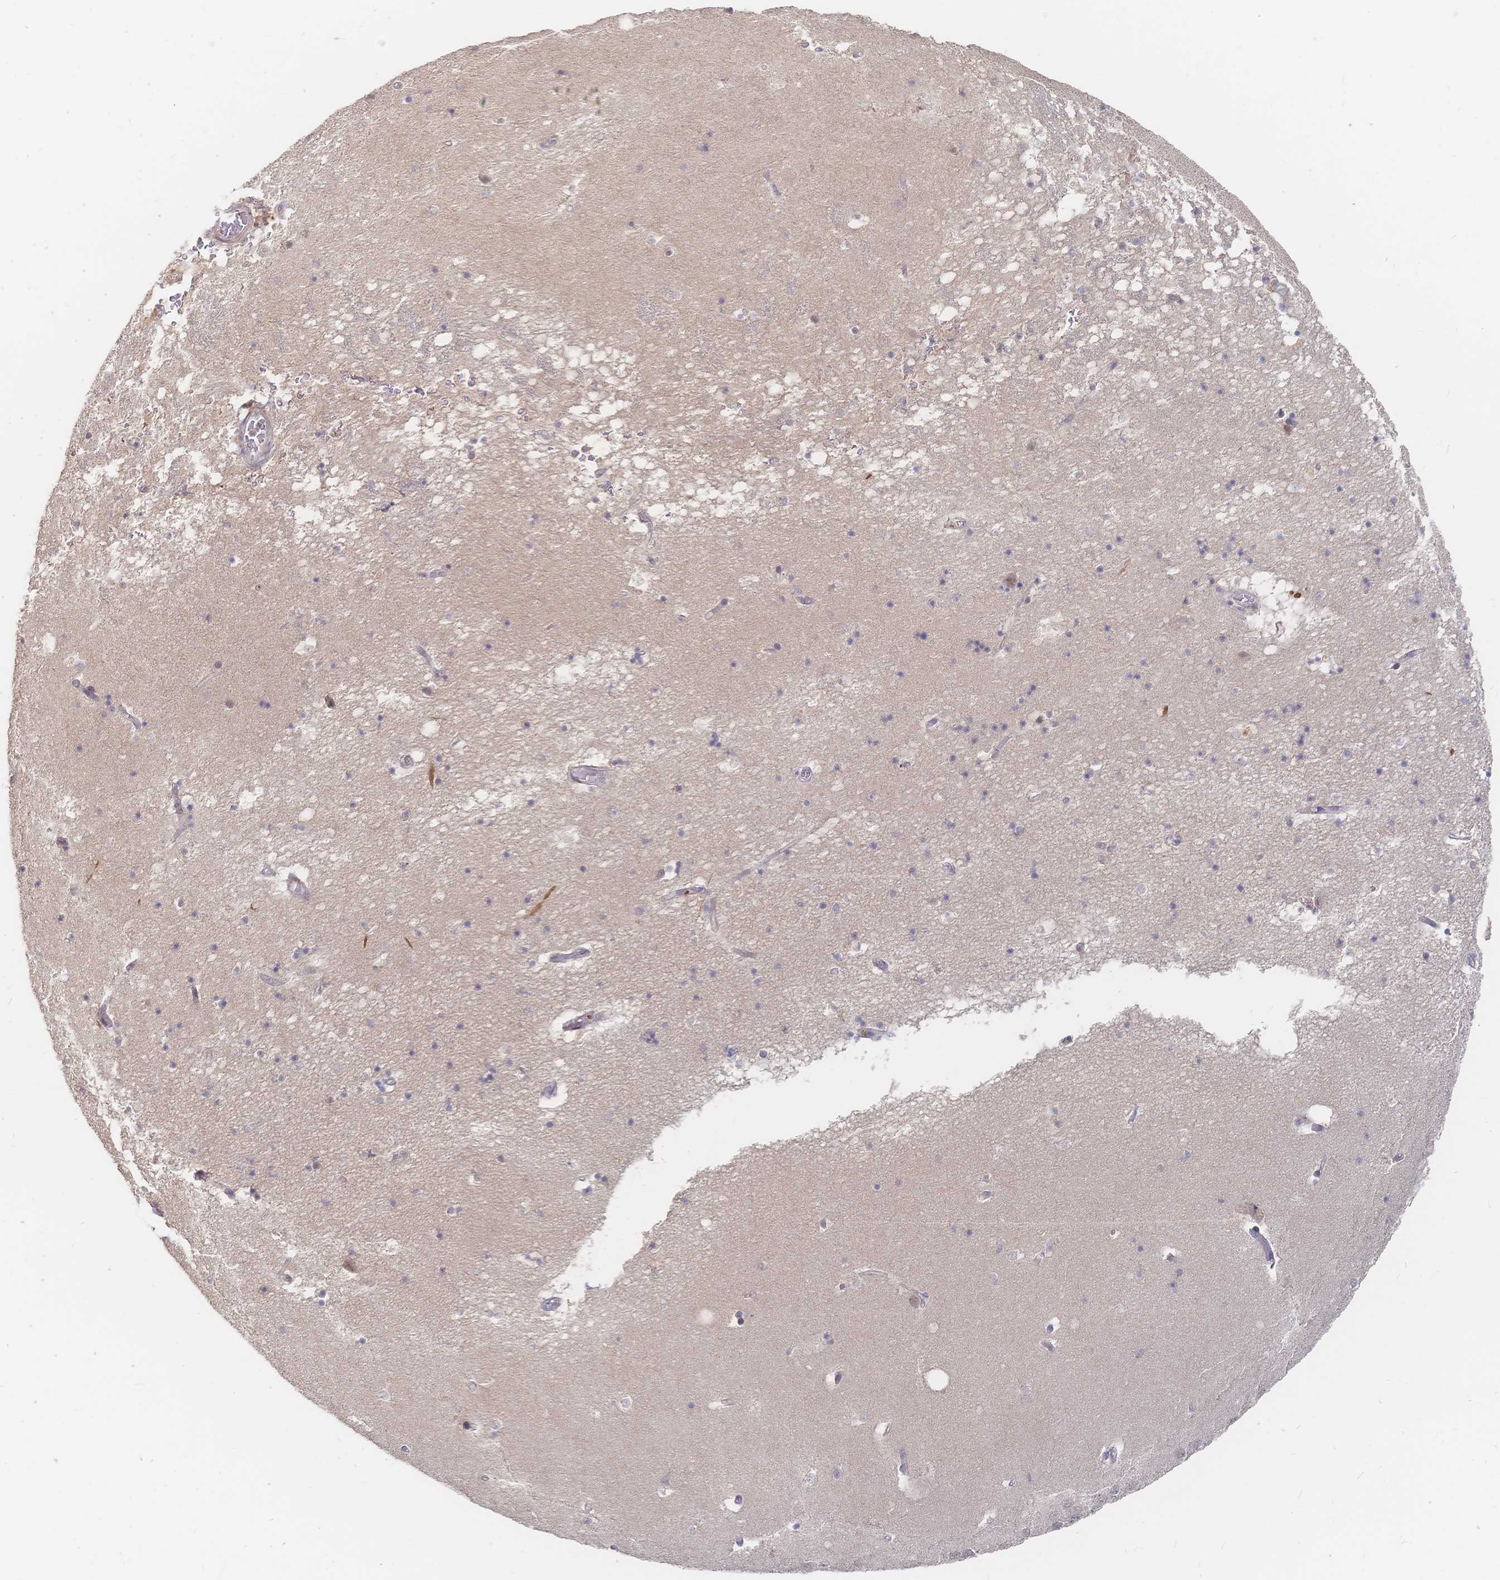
{"staining": {"intensity": "negative", "quantity": "none", "location": "none"}, "tissue": "hippocampus", "cell_type": "Glial cells", "image_type": "normal", "snomed": [{"axis": "morphology", "description": "Normal tissue, NOS"}, {"axis": "topography", "description": "Hippocampus"}], "caption": "Glial cells show no significant protein positivity in benign hippocampus. Nuclei are stained in blue.", "gene": "LRP5", "patient": {"sex": "male", "age": 58}}